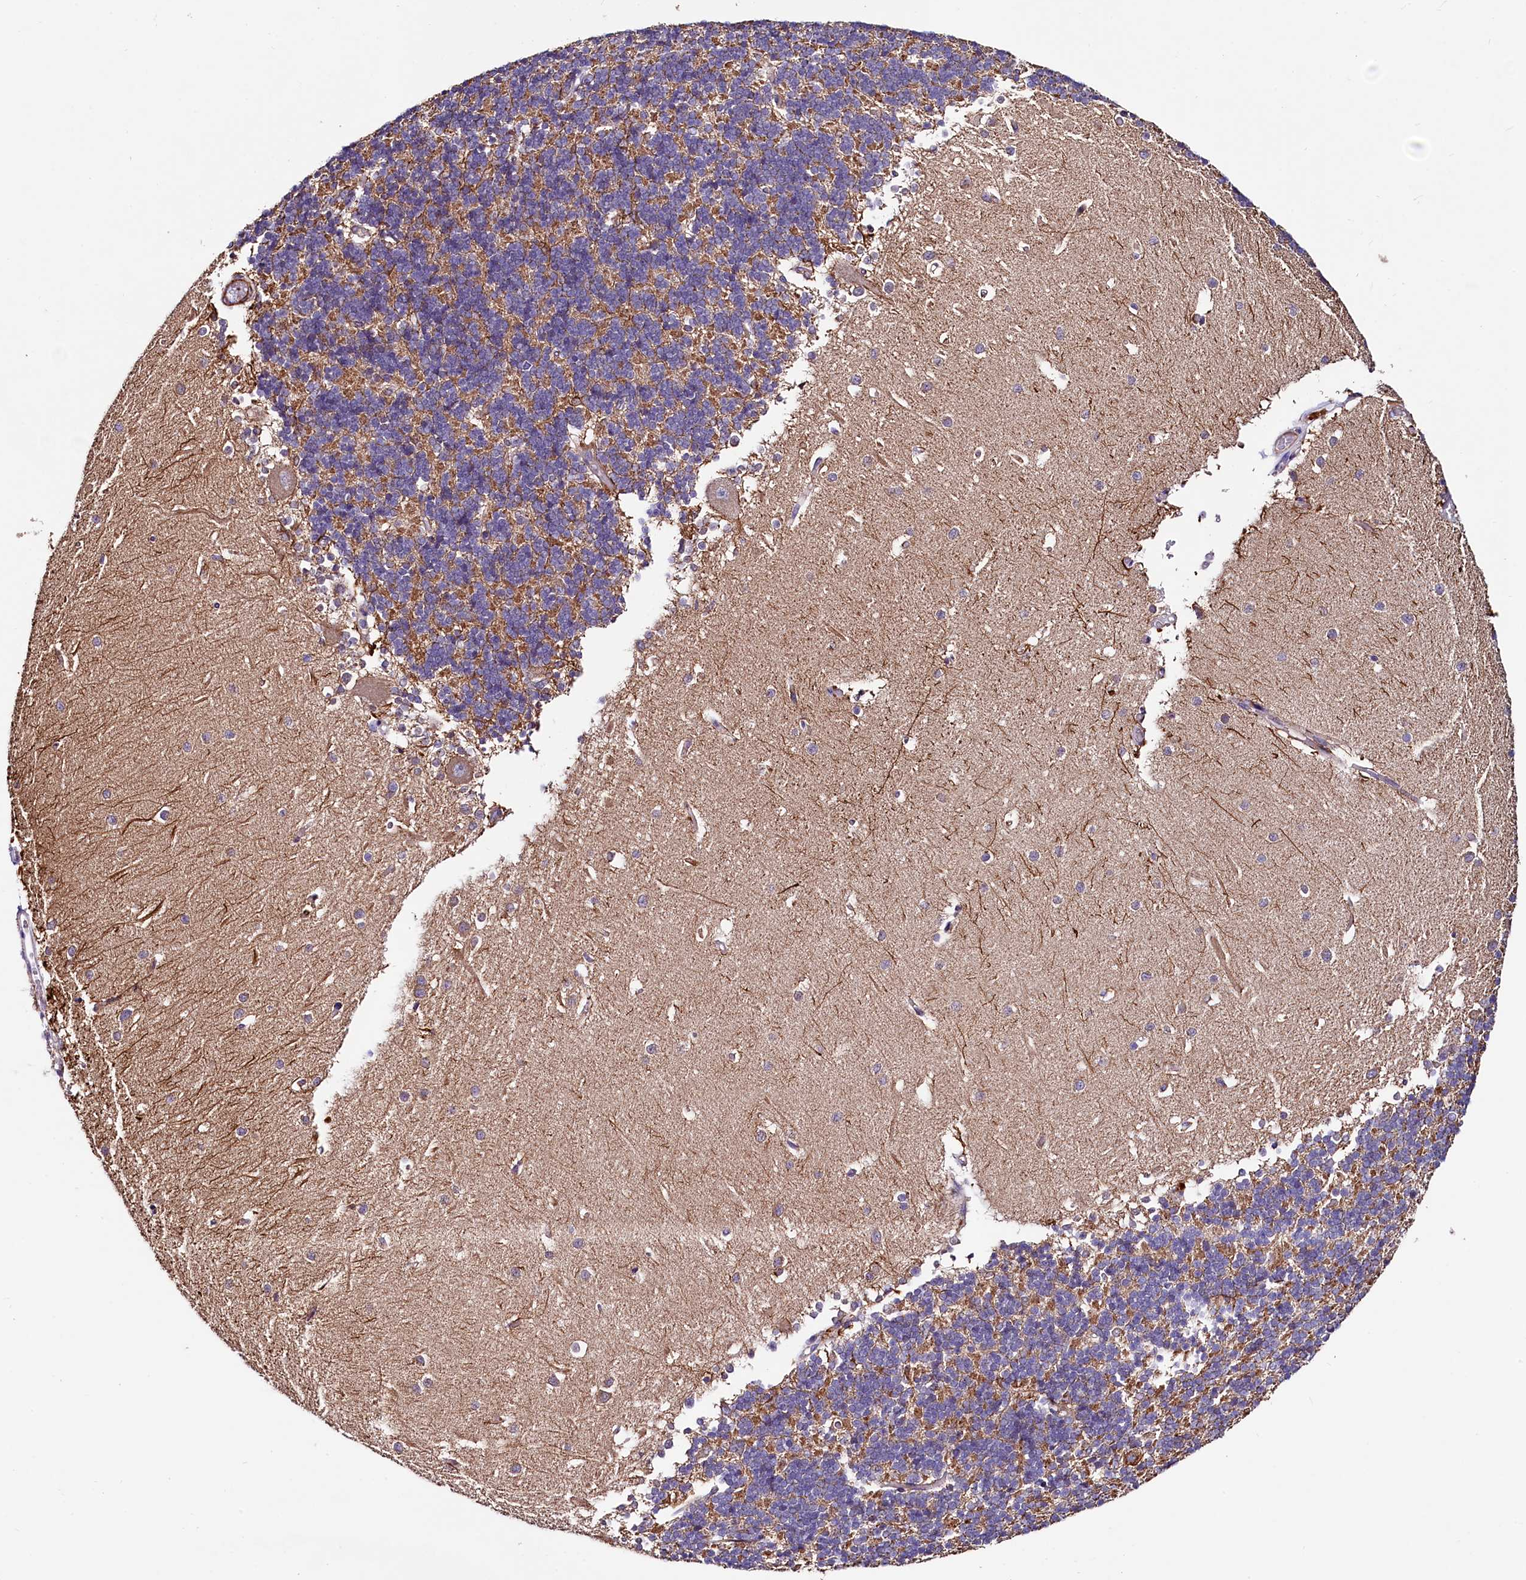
{"staining": {"intensity": "moderate", "quantity": "<25%", "location": "cytoplasmic/membranous"}, "tissue": "cerebellum", "cell_type": "Cells in granular layer", "image_type": "normal", "snomed": [{"axis": "morphology", "description": "Normal tissue, NOS"}, {"axis": "topography", "description": "Cerebellum"}], "caption": "Immunohistochemical staining of normal human cerebellum reveals low levels of moderate cytoplasmic/membranous positivity in about <25% of cells in granular layer. (brown staining indicates protein expression, while blue staining denotes nuclei).", "gene": "CIAO3", "patient": {"sex": "male", "age": 37}}